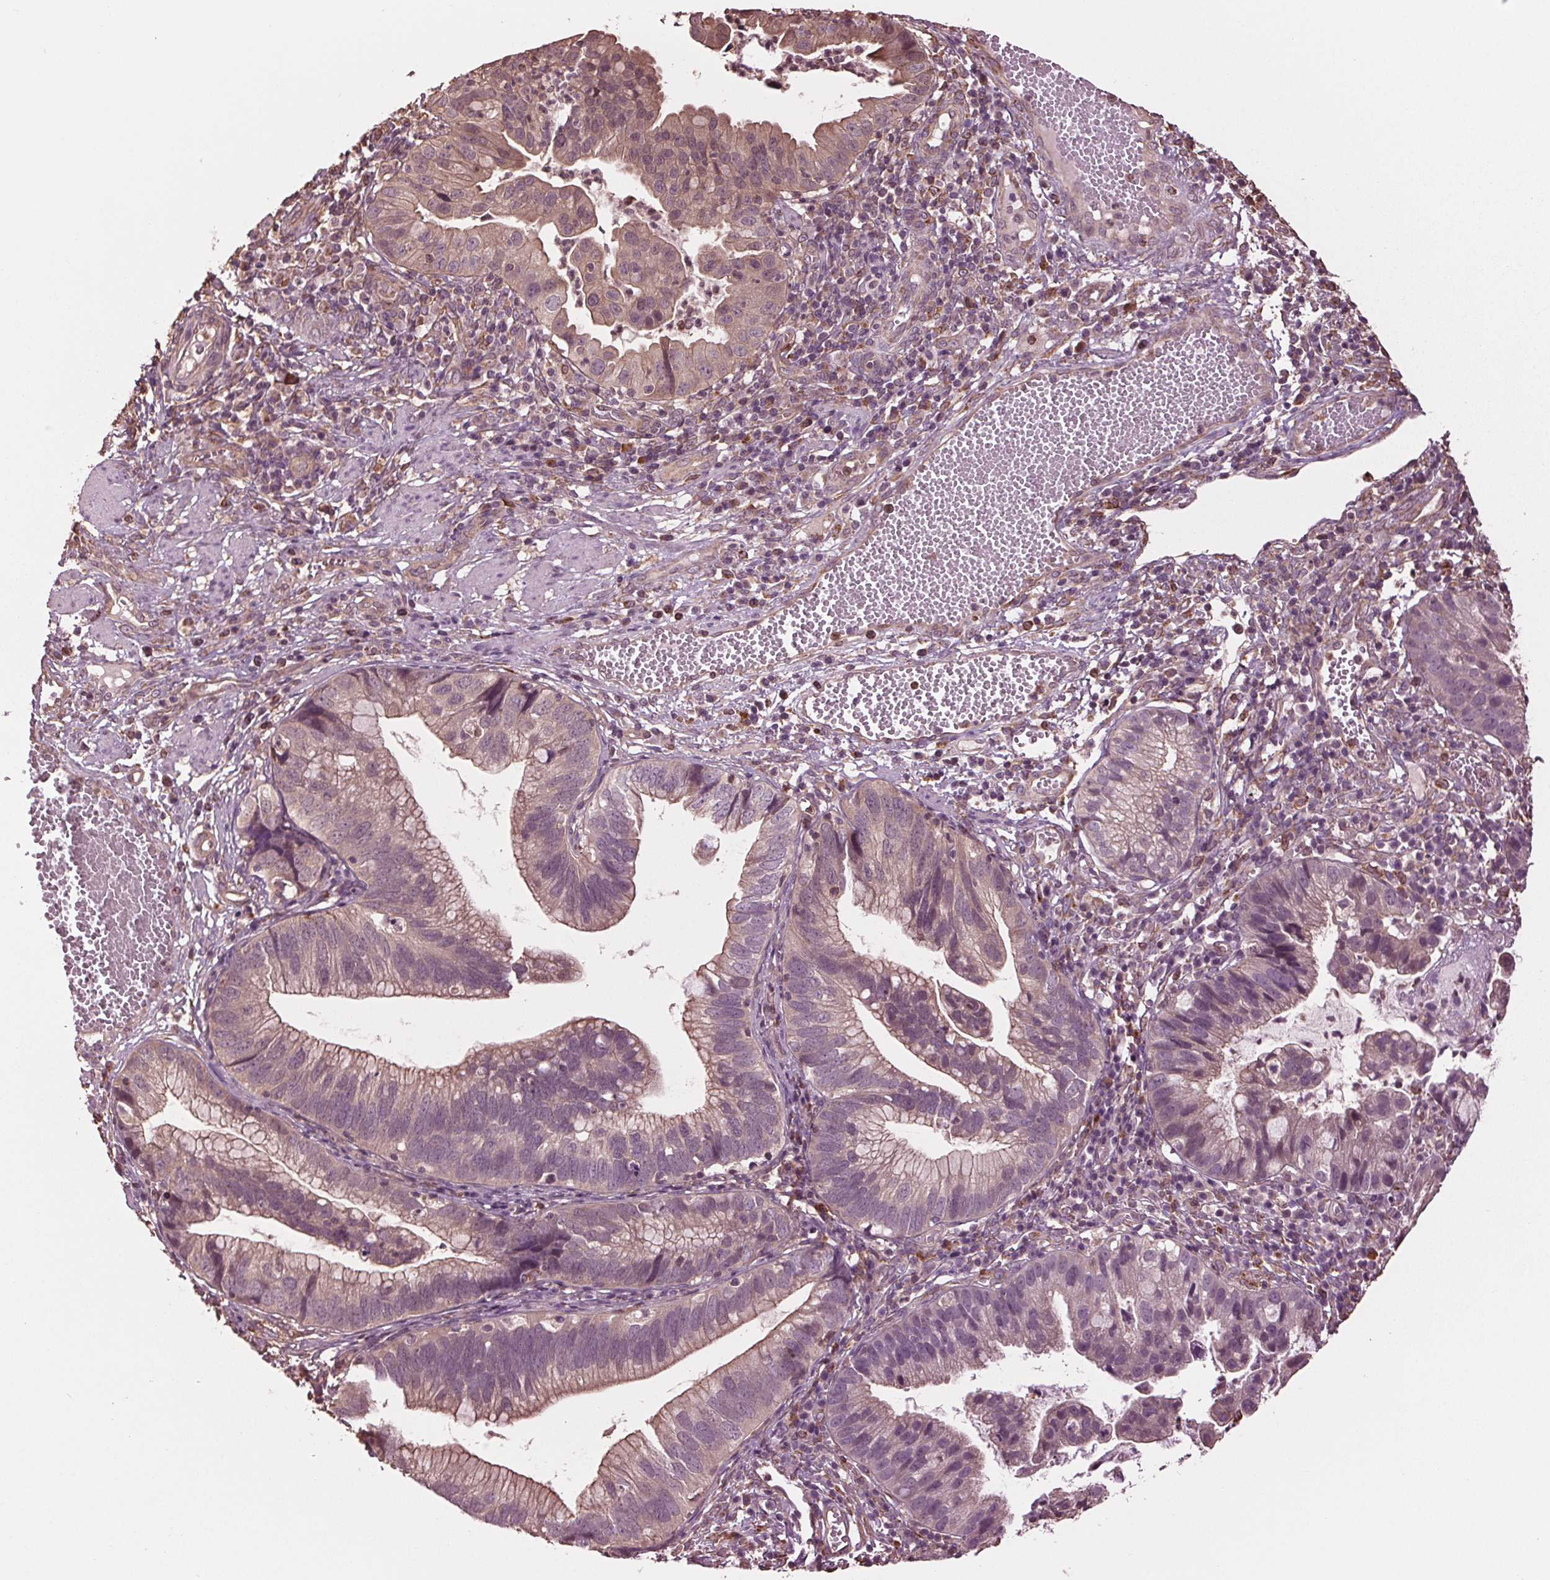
{"staining": {"intensity": "moderate", "quantity": "<25%", "location": "cytoplasmic/membranous"}, "tissue": "cervical cancer", "cell_type": "Tumor cells", "image_type": "cancer", "snomed": [{"axis": "morphology", "description": "Adenocarcinoma, NOS"}, {"axis": "topography", "description": "Cervix"}], "caption": "Immunohistochemistry staining of cervical cancer (adenocarcinoma), which exhibits low levels of moderate cytoplasmic/membranous expression in approximately <25% of tumor cells indicating moderate cytoplasmic/membranous protein staining. The staining was performed using DAB (3,3'-diaminobenzidine) (brown) for protein detection and nuclei were counterstained in hematoxylin (blue).", "gene": "RNPEP", "patient": {"sex": "female", "age": 34}}